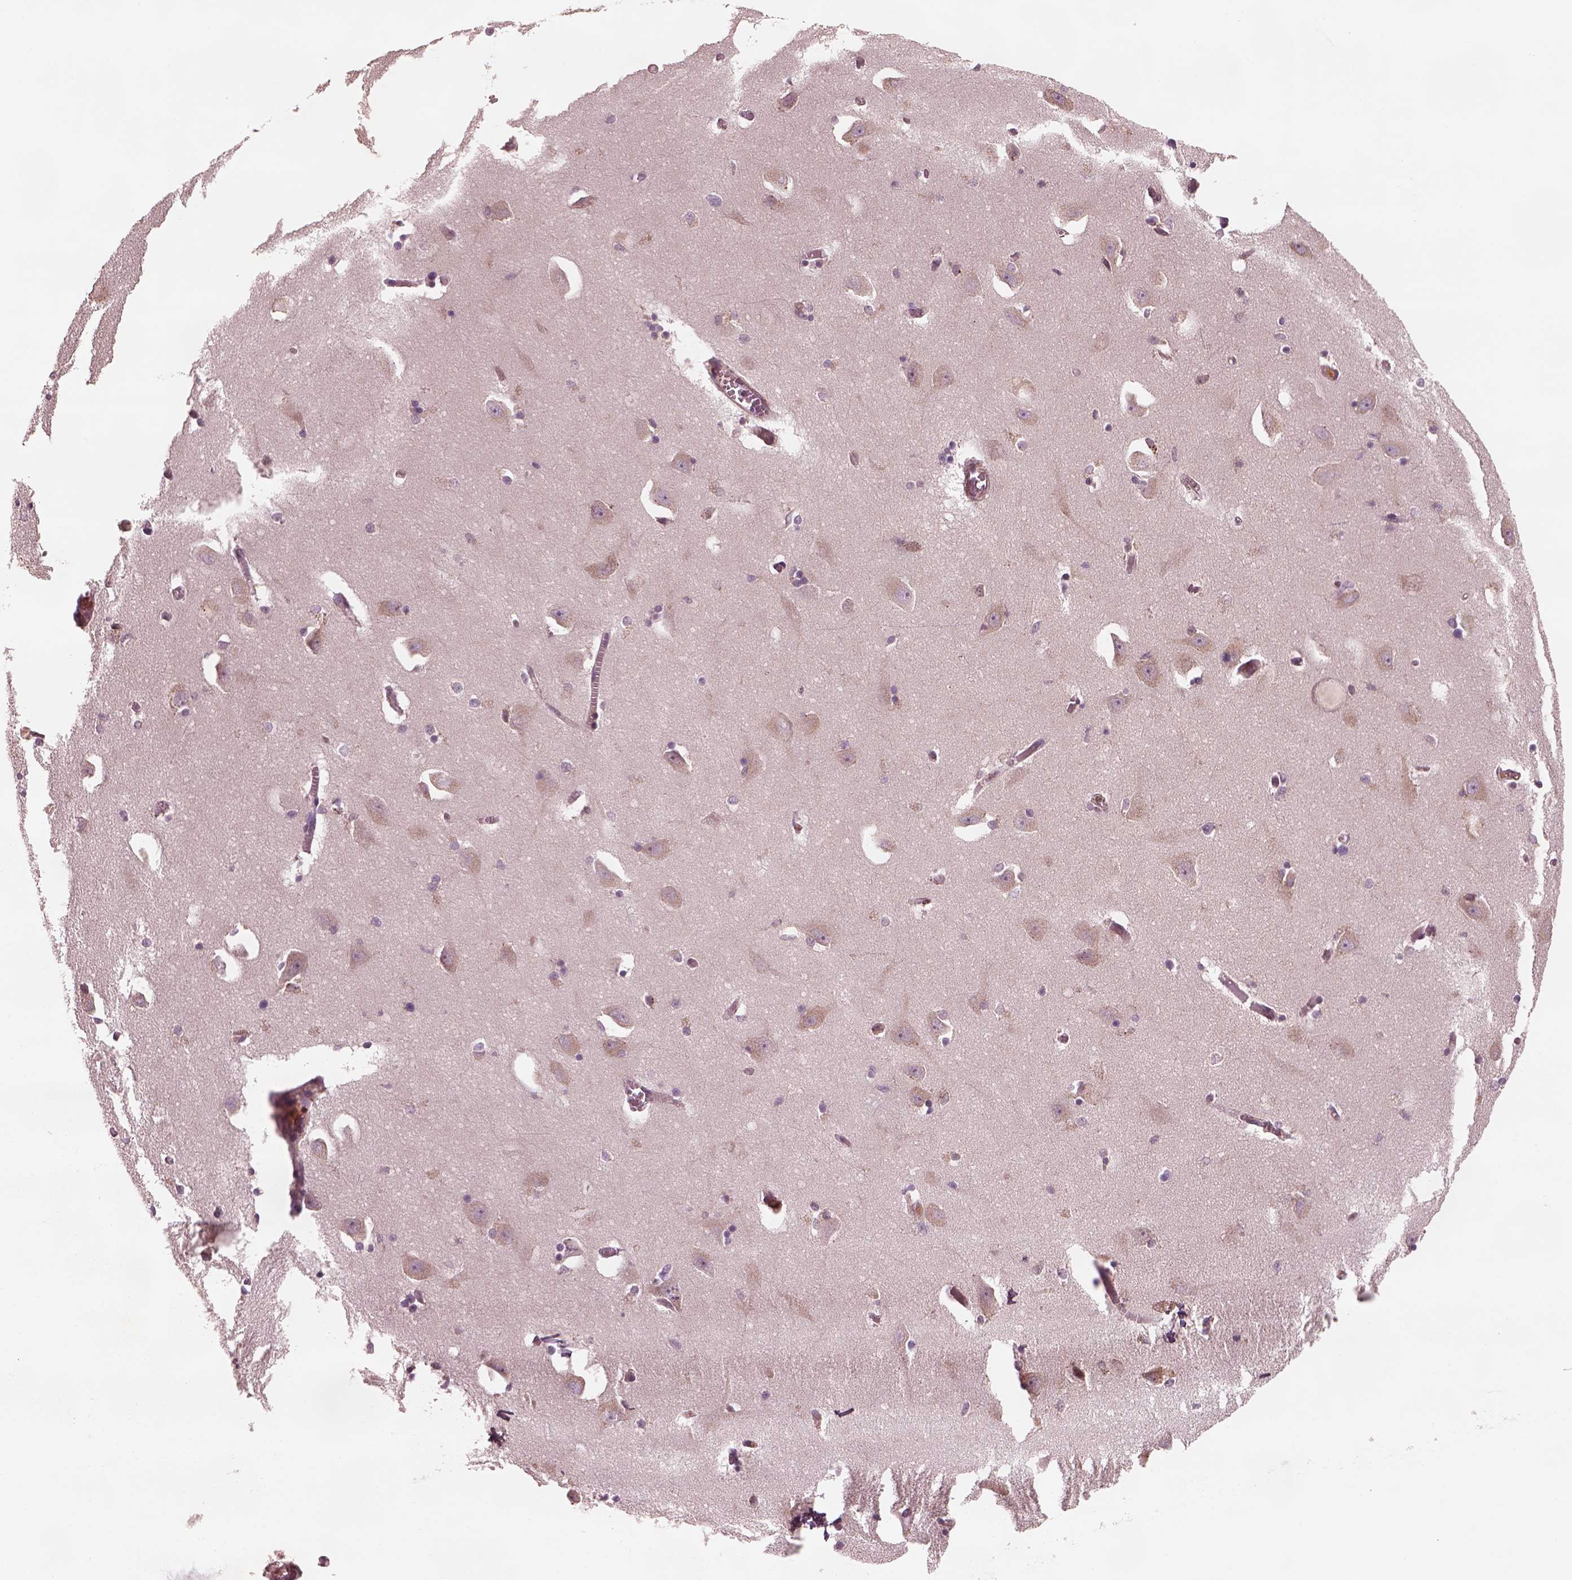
{"staining": {"intensity": "negative", "quantity": "none", "location": "none"}, "tissue": "caudate", "cell_type": "Glial cells", "image_type": "normal", "snomed": [{"axis": "morphology", "description": "Normal tissue, NOS"}, {"axis": "topography", "description": "Lateral ventricle wall"}, {"axis": "topography", "description": "Hippocampus"}], "caption": "DAB (3,3'-diaminobenzidine) immunohistochemical staining of benign caudate exhibits no significant staining in glial cells. (DAB (3,3'-diaminobenzidine) immunohistochemistry with hematoxylin counter stain).", "gene": "ASCC2", "patient": {"sex": "female", "age": 63}}